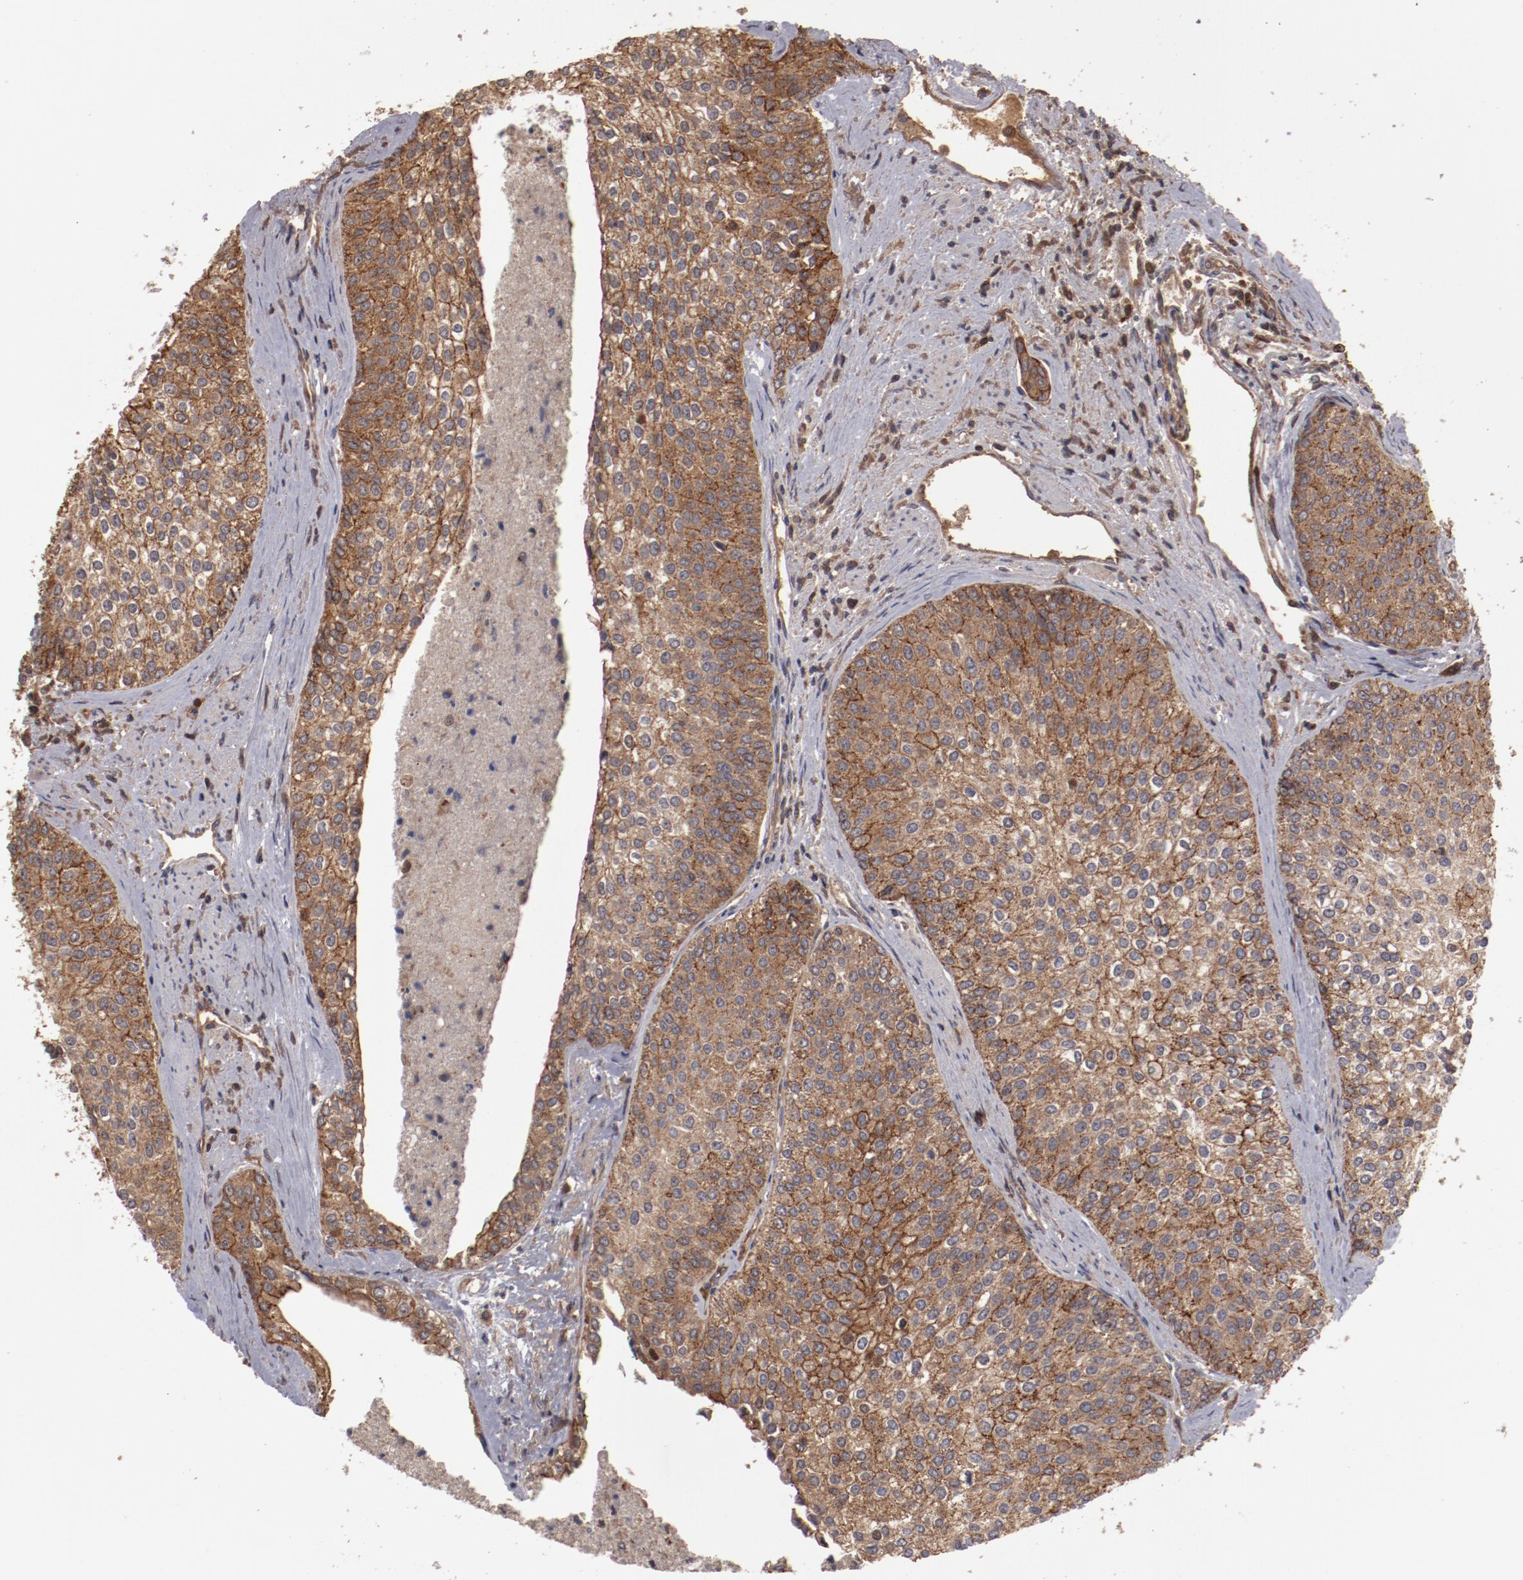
{"staining": {"intensity": "moderate", "quantity": ">75%", "location": "cytoplasmic/membranous"}, "tissue": "urothelial cancer", "cell_type": "Tumor cells", "image_type": "cancer", "snomed": [{"axis": "morphology", "description": "Urothelial carcinoma, Low grade"}, {"axis": "topography", "description": "Urinary bladder"}], "caption": "Immunohistochemistry (IHC) histopathology image of neoplastic tissue: urothelial carcinoma (low-grade) stained using immunohistochemistry shows medium levels of moderate protein expression localized specifically in the cytoplasmic/membranous of tumor cells, appearing as a cytoplasmic/membranous brown color.", "gene": "RPS6KA6", "patient": {"sex": "female", "age": 73}}